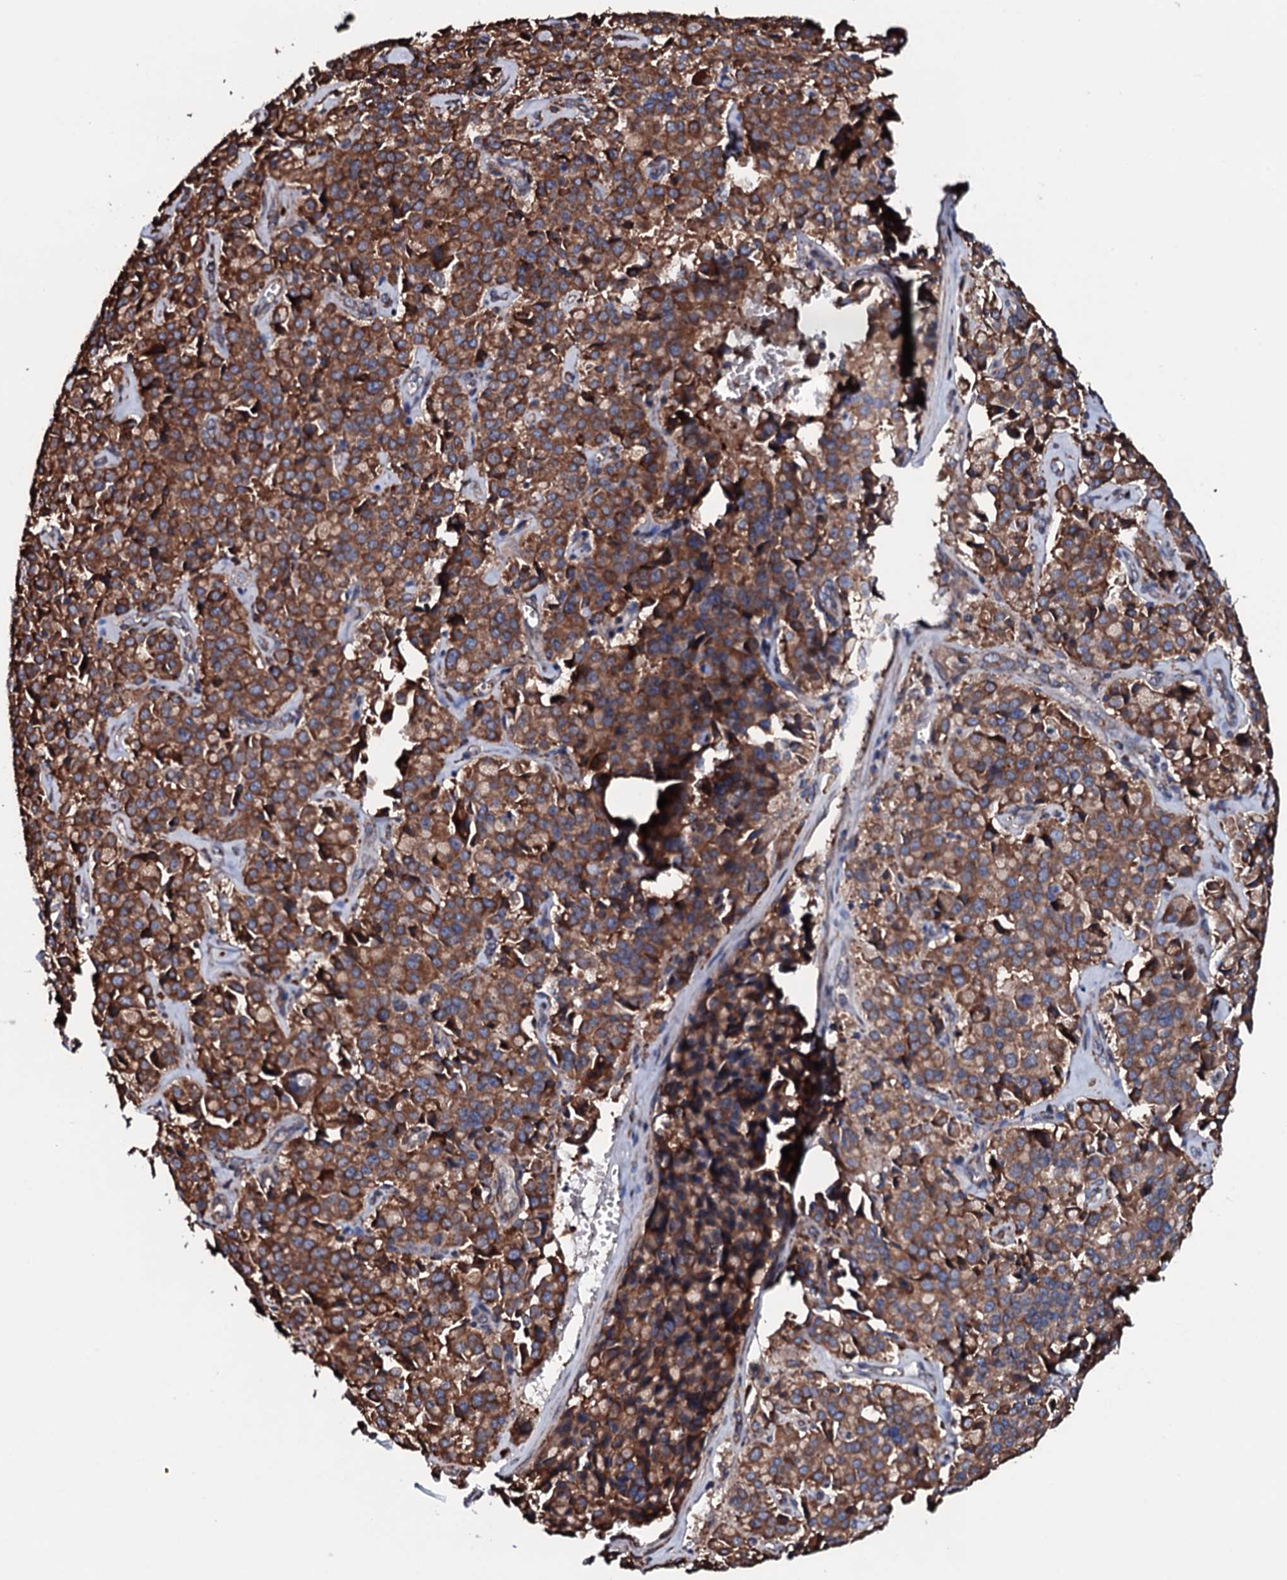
{"staining": {"intensity": "strong", "quantity": ">75%", "location": "cytoplasmic/membranous"}, "tissue": "pancreatic cancer", "cell_type": "Tumor cells", "image_type": "cancer", "snomed": [{"axis": "morphology", "description": "Adenocarcinoma, NOS"}, {"axis": "topography", "description": "Pancreas"}], "caption": "Immunohistochemistry image of neoplastic tissue: pancreatic adenocarcinoma stained using immunohistochemistry (IHC) exhibits high levels of strong protein expression localized specifically in the cytoplasmic/membranous of tumor cells, appearing as a cytoplasmic/membranous brown color.", "gene": "RAB12", "patient": {"sex": "male", "age": 65}}